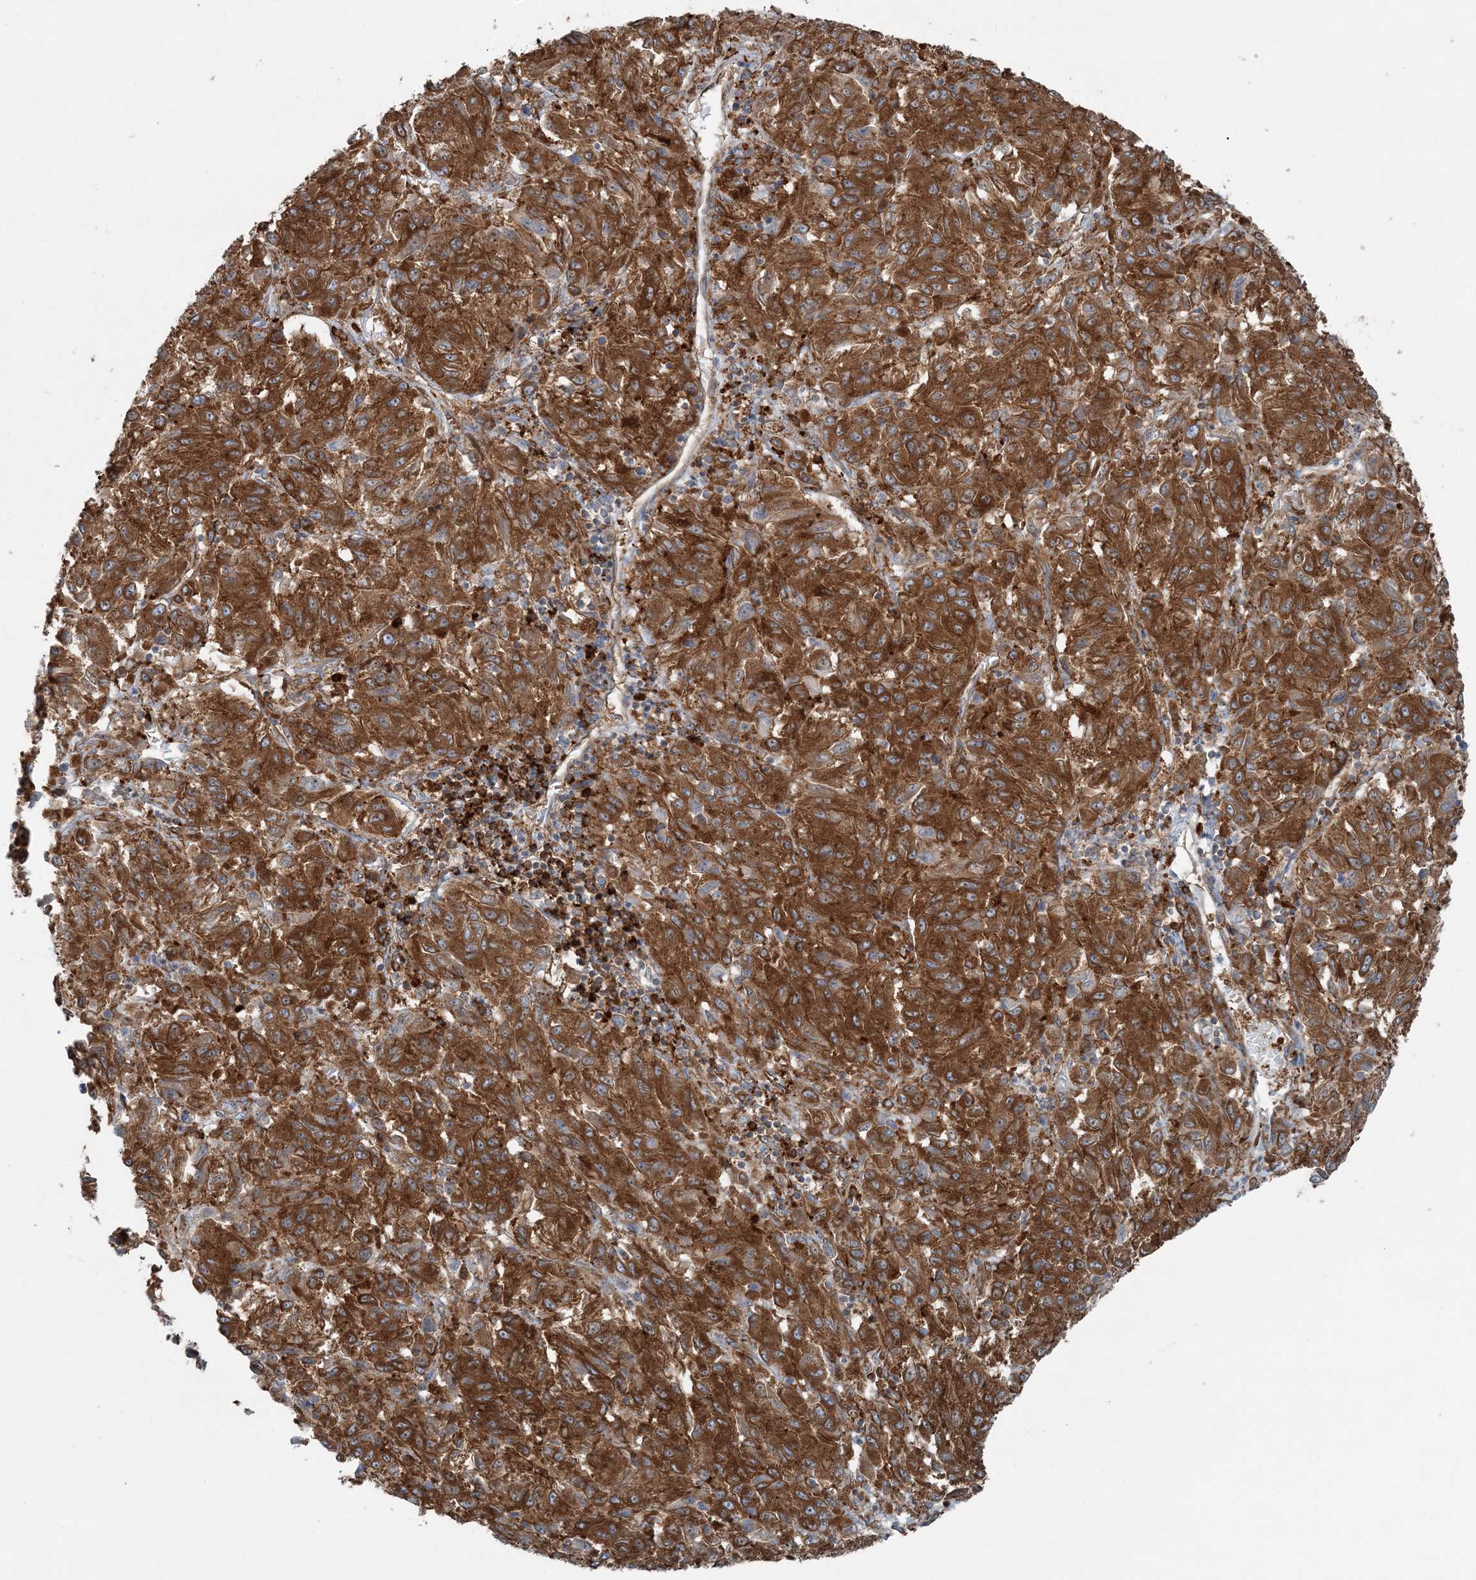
{"staining": {"intensity": "strong", "quantity": ">75%", "location": "cytoplasmic/membranous"}, "tissue": "melanoma", "cell_type": "Tumor cells", "image_type": "cancer", "snomed": [{"axis": "morphology", "description": "Malignant melanoma, Metastatic site"}, {"axis": "topography", "description": "Lung"}], "caption": "Malignant melanoma (metastatic site) tissue exhibits strong cytoplasmic/membranous staining in approximately >75% of tumor cells, visualized by immunohistochemistry.", "gene": "SNX2", "patient": {"sex": "male", "age": 64}}